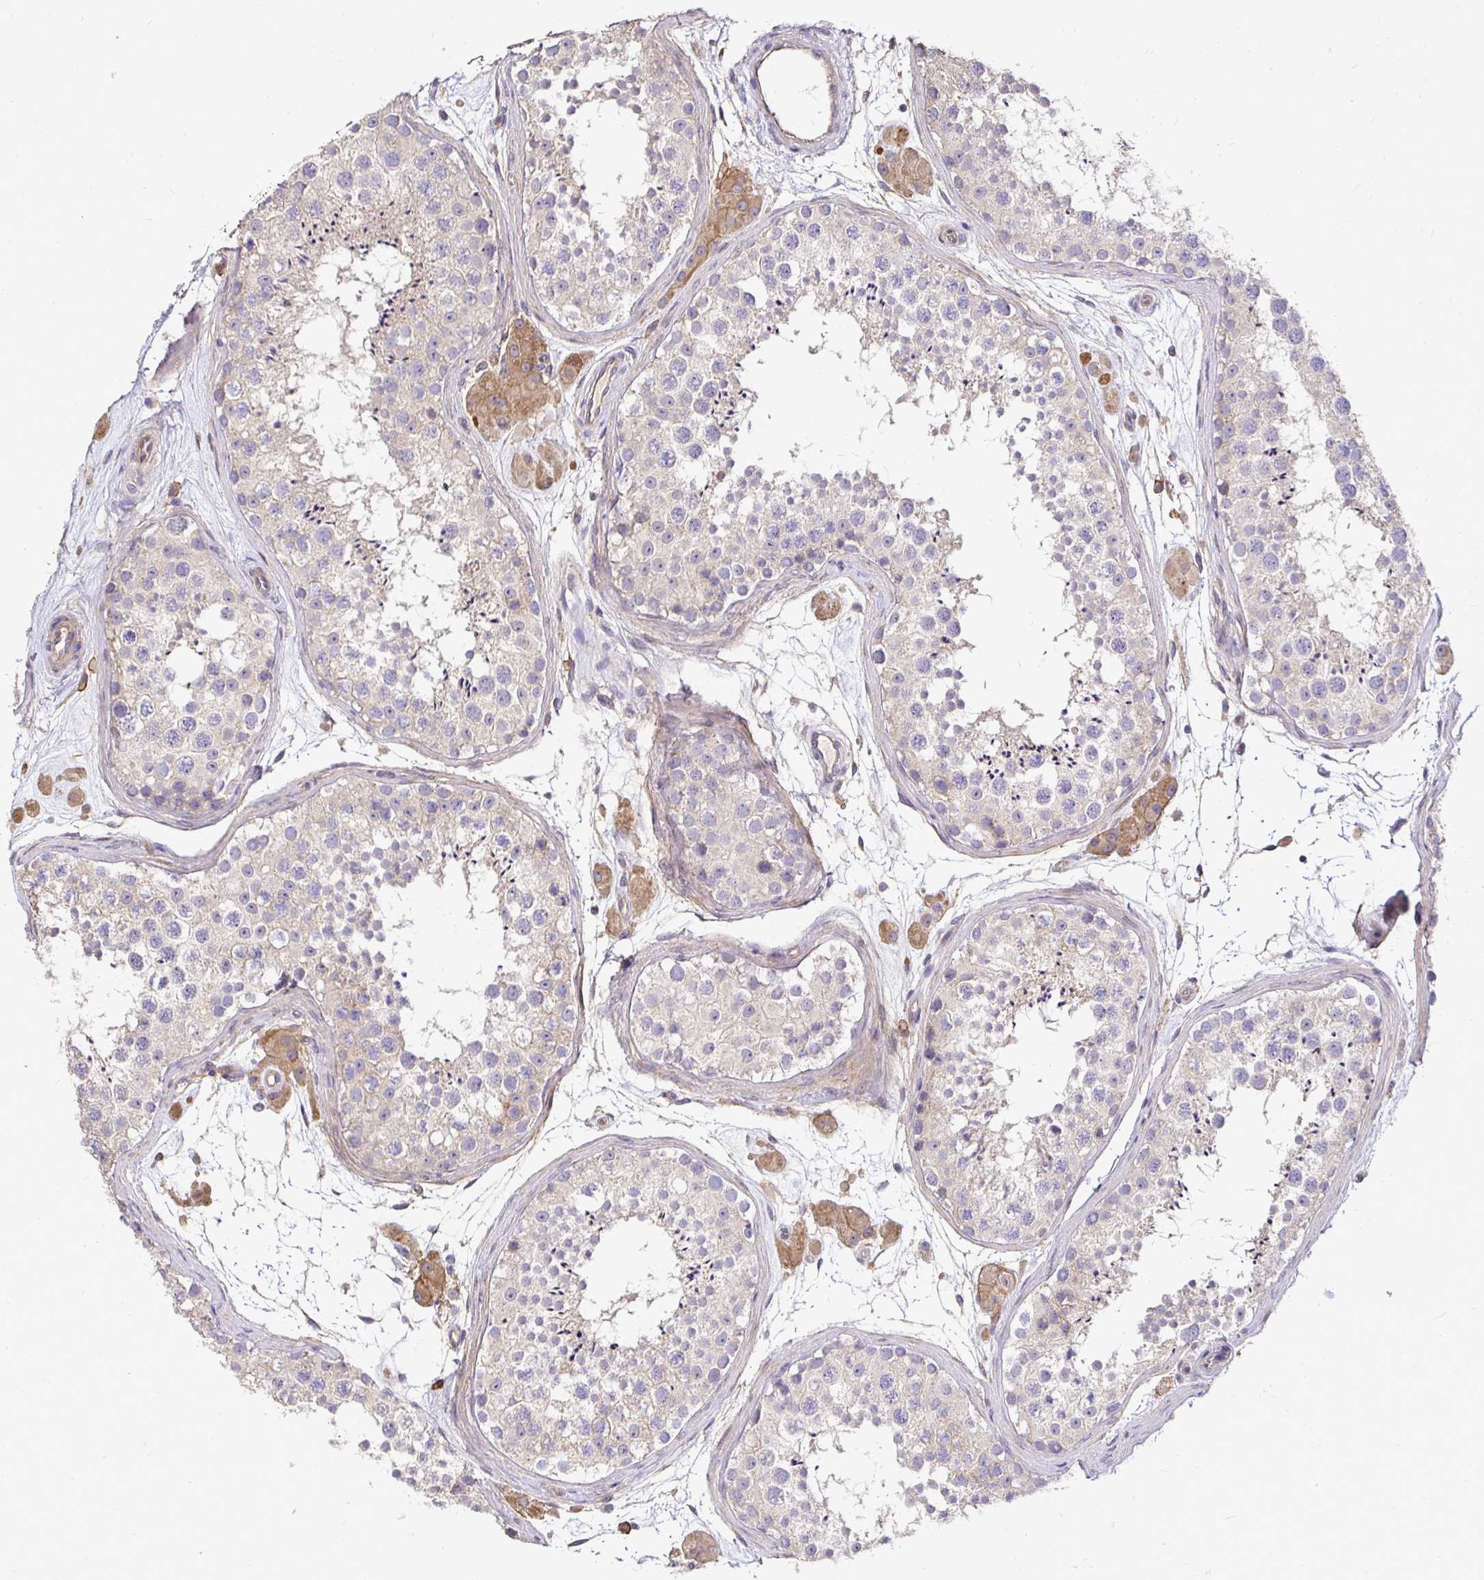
{"staining": {"intensity": "weak", "quantity": "<25%", "location": "cytoplasmic/membranous"}, "tissue": "testis", "cell_type": "Cells in seminiferous ducts", "image_type": "normal", "snomed": [{"axis": "morphology", "description": "Normal tissue, NOS"}, {"axis": "topography", "description": "Testis"}], "caption": "IHC photomicrograph of unremarkable testis: human testis stained with DAB (3,3'-diaminobenzidine) displays no significant protein staining in cells in seminiferous ducts. (DAB (3,3'-diaminobenzidine) immunohistochemistry (IHC) visualized using brightfield microscopy, high magnification).", "gene": "SLC9A1", "patient": {"sex": "male", "age": 41}}